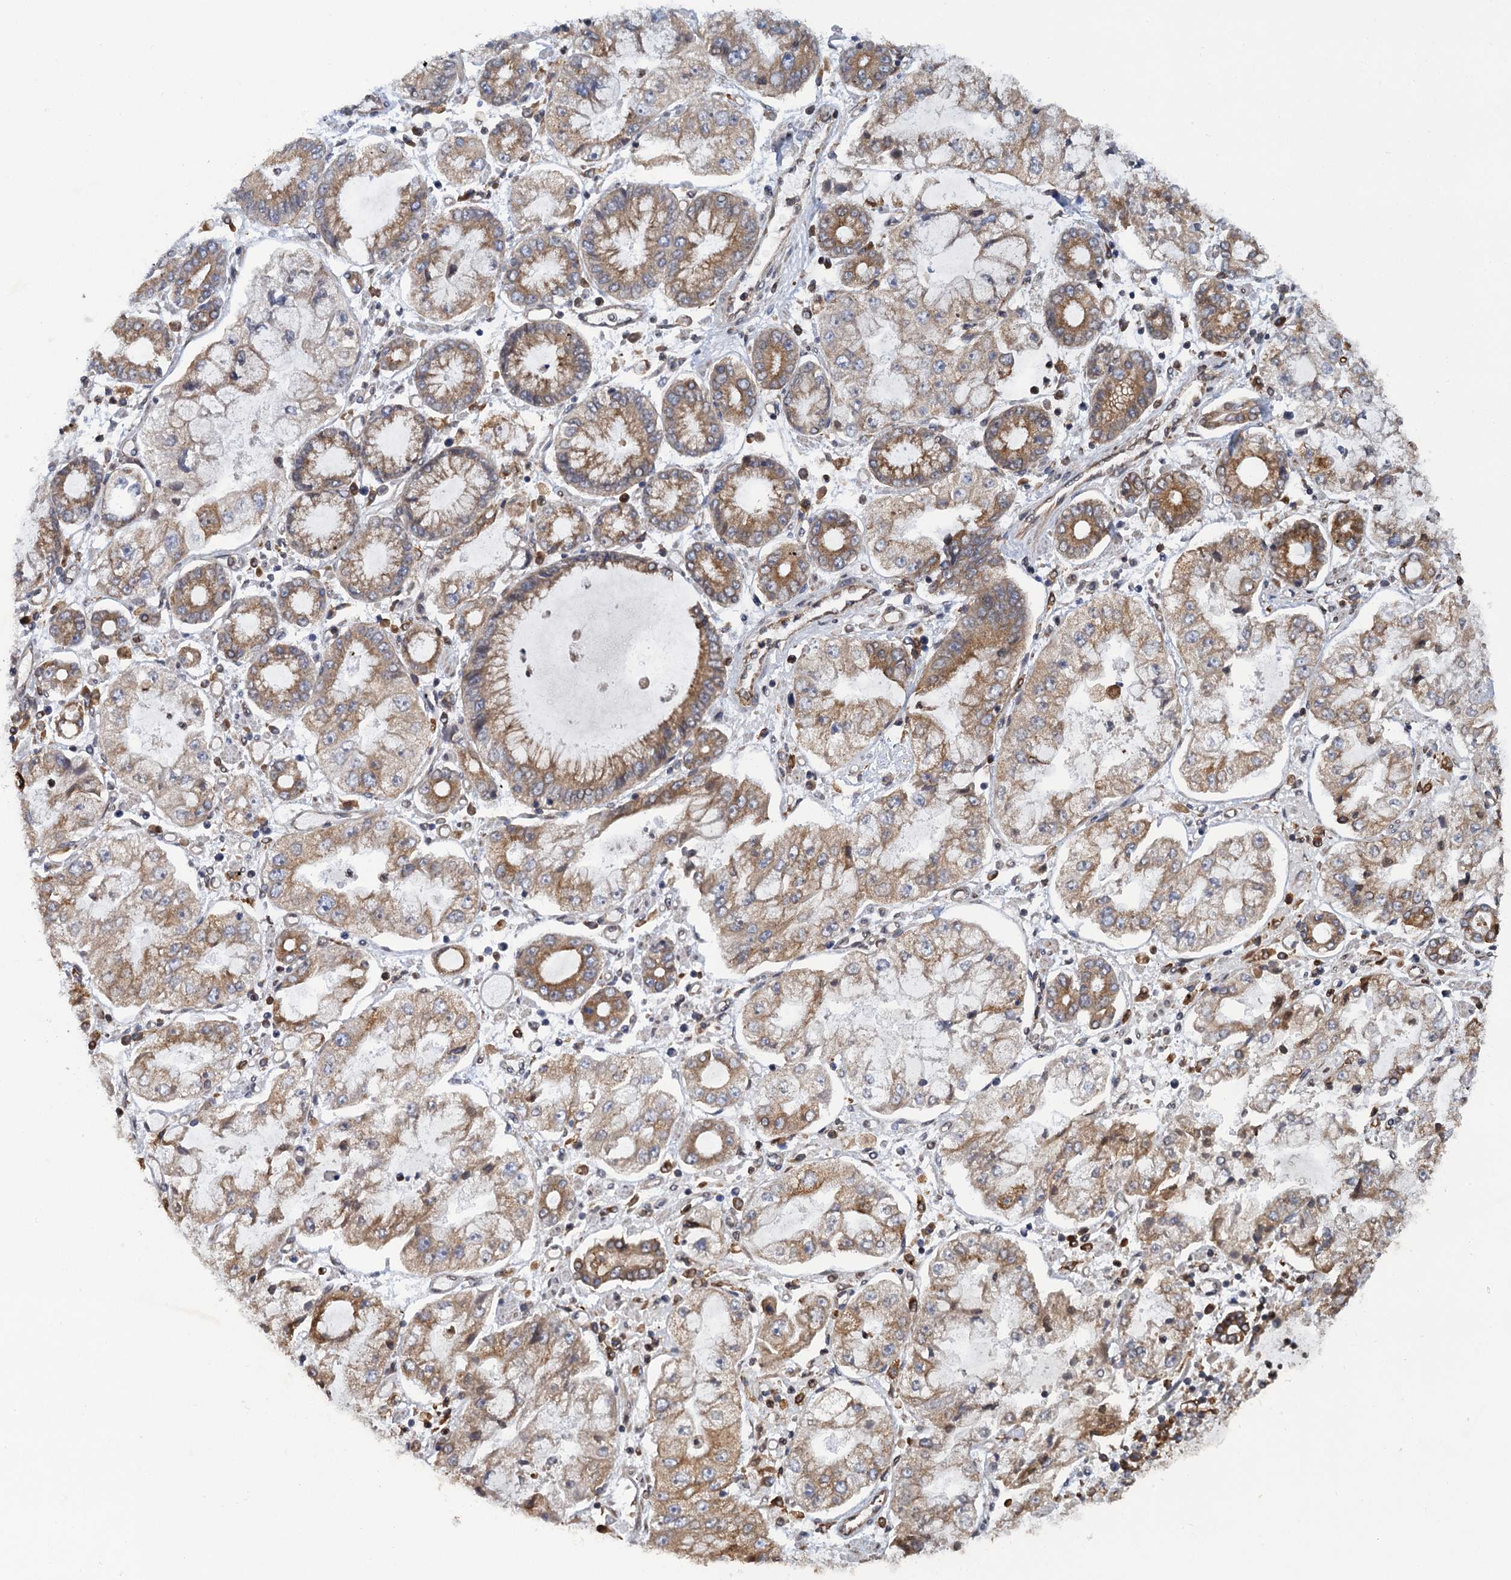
{"staining": {"intensity": "weak", "quantity": ">75%", "location": "cytoplasmic/membranous"}, "tissue": "stomach cancer", "cell_type": "Tumor cells", "image_type": "cancer", "snomed": [{"axis": "morphology", "description": "Adenocarcinoma, NOS"}, {"axis": "topography", "description": "Stomach"}], "caption": "A micrograph showing weak cytoplasmic/membranous positivity in about >75% of tumor cells in stomach adenocarcinoma, as visualized by brown immunohistochemical staining.", "gene": "ARMC5", "patient": {"sex": "male", "age": 76}}